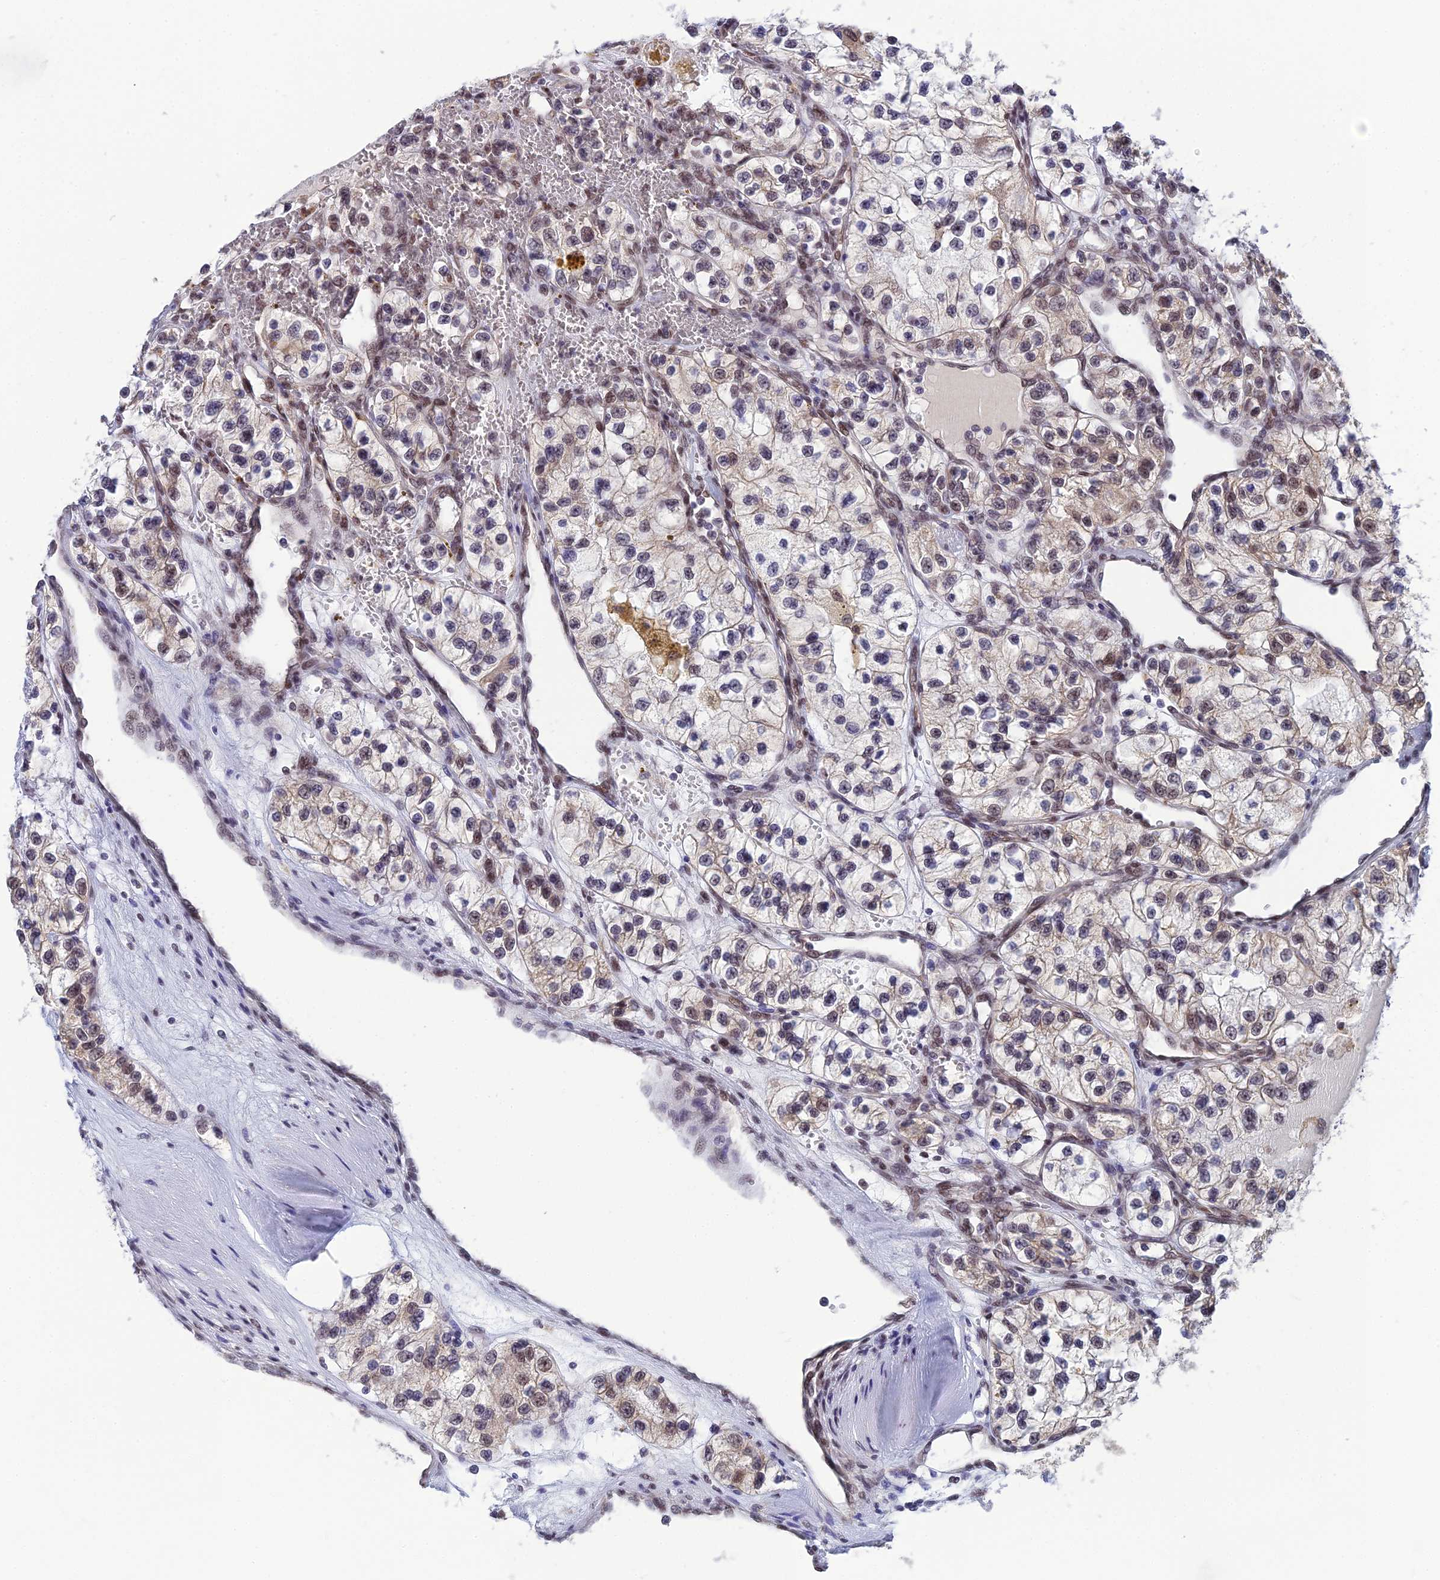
{"staining": {"intensity": "moderate", "quantity": "25%-75%", "location": "nuclear"}, "tissue": "renal cancer", "cell_type": "Tumor cells", "image_type": "cancer", "snomed": [{"axis": "morphology", "description": "Adenocarcinoma, NOS"}, {"axis": "topography", "description": "Kidney"}], "caption": "IHC micrograph of renal cancer (adenocarcinoma) stained for a protein (brown), which displays medium levels of moderate nuclear positivity in about 25%-75% of tumor cells.", "gene": "C2orf49", "patient": {"sex": "female", "age": 57}}